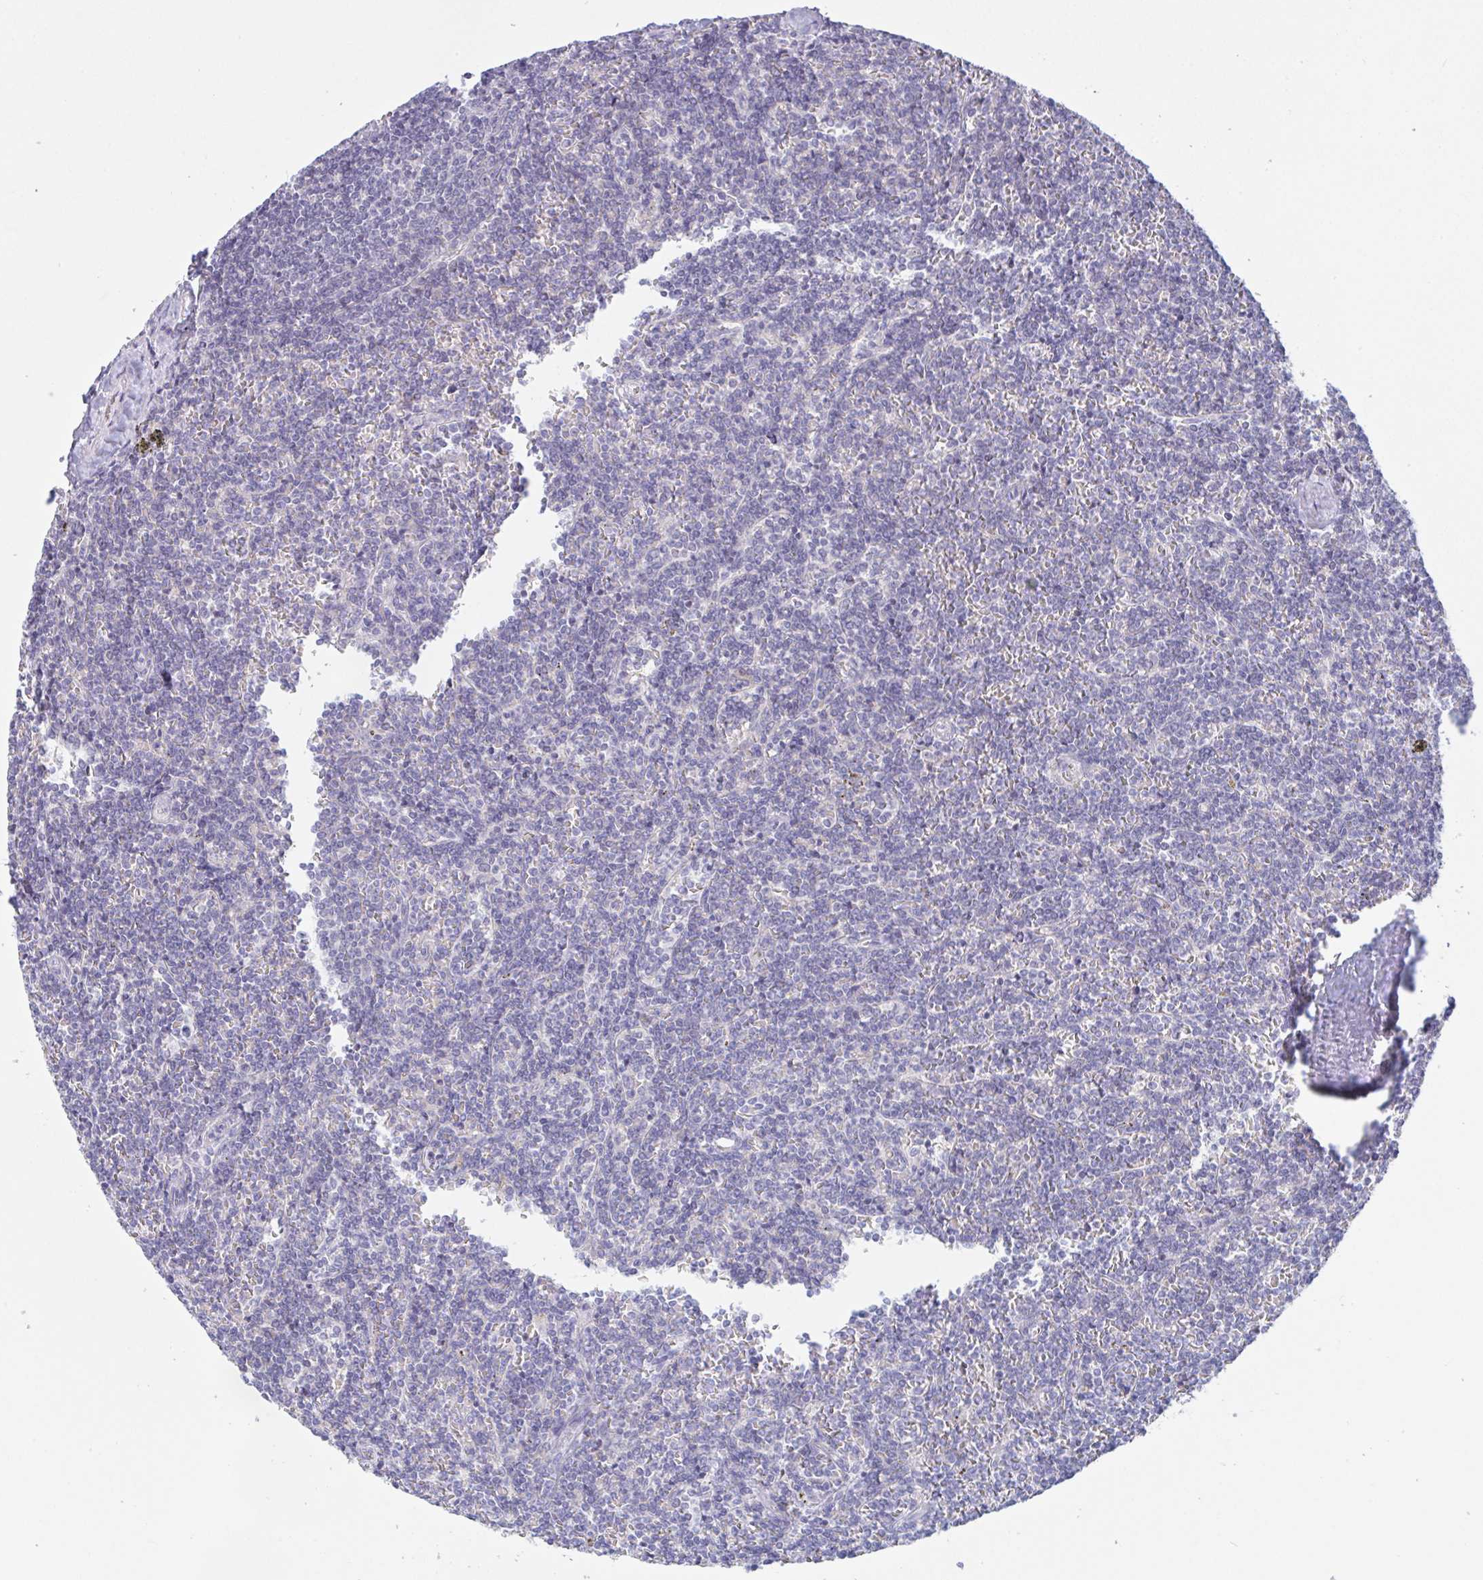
{"staining": {"intensity": "negative", "quantity": "none", "location": "none"}, "tissue": "lymphoma", "cell_type": "Tumor cells", "image_type": "cancer", "snomed": [{"axis": "morphology", "description": "Malignant lymphoma, non-Hodgkin's type, Low grade"}, {"axis": "topography", "description": "Spleen"}], "caption": "IHC image of neoplastic tissue: lymphoma stained with DAB (3,3'-diaminobenzidine) demonstrates no significant protein expression in tumor cells. The staining is performed using DAB (3,3'-diaminobenzidine) brown chromogen with nuclei counter-stained in using hematoxylin.", "gene": "MYC", "patient": {"sex": "male", "age": 78}}